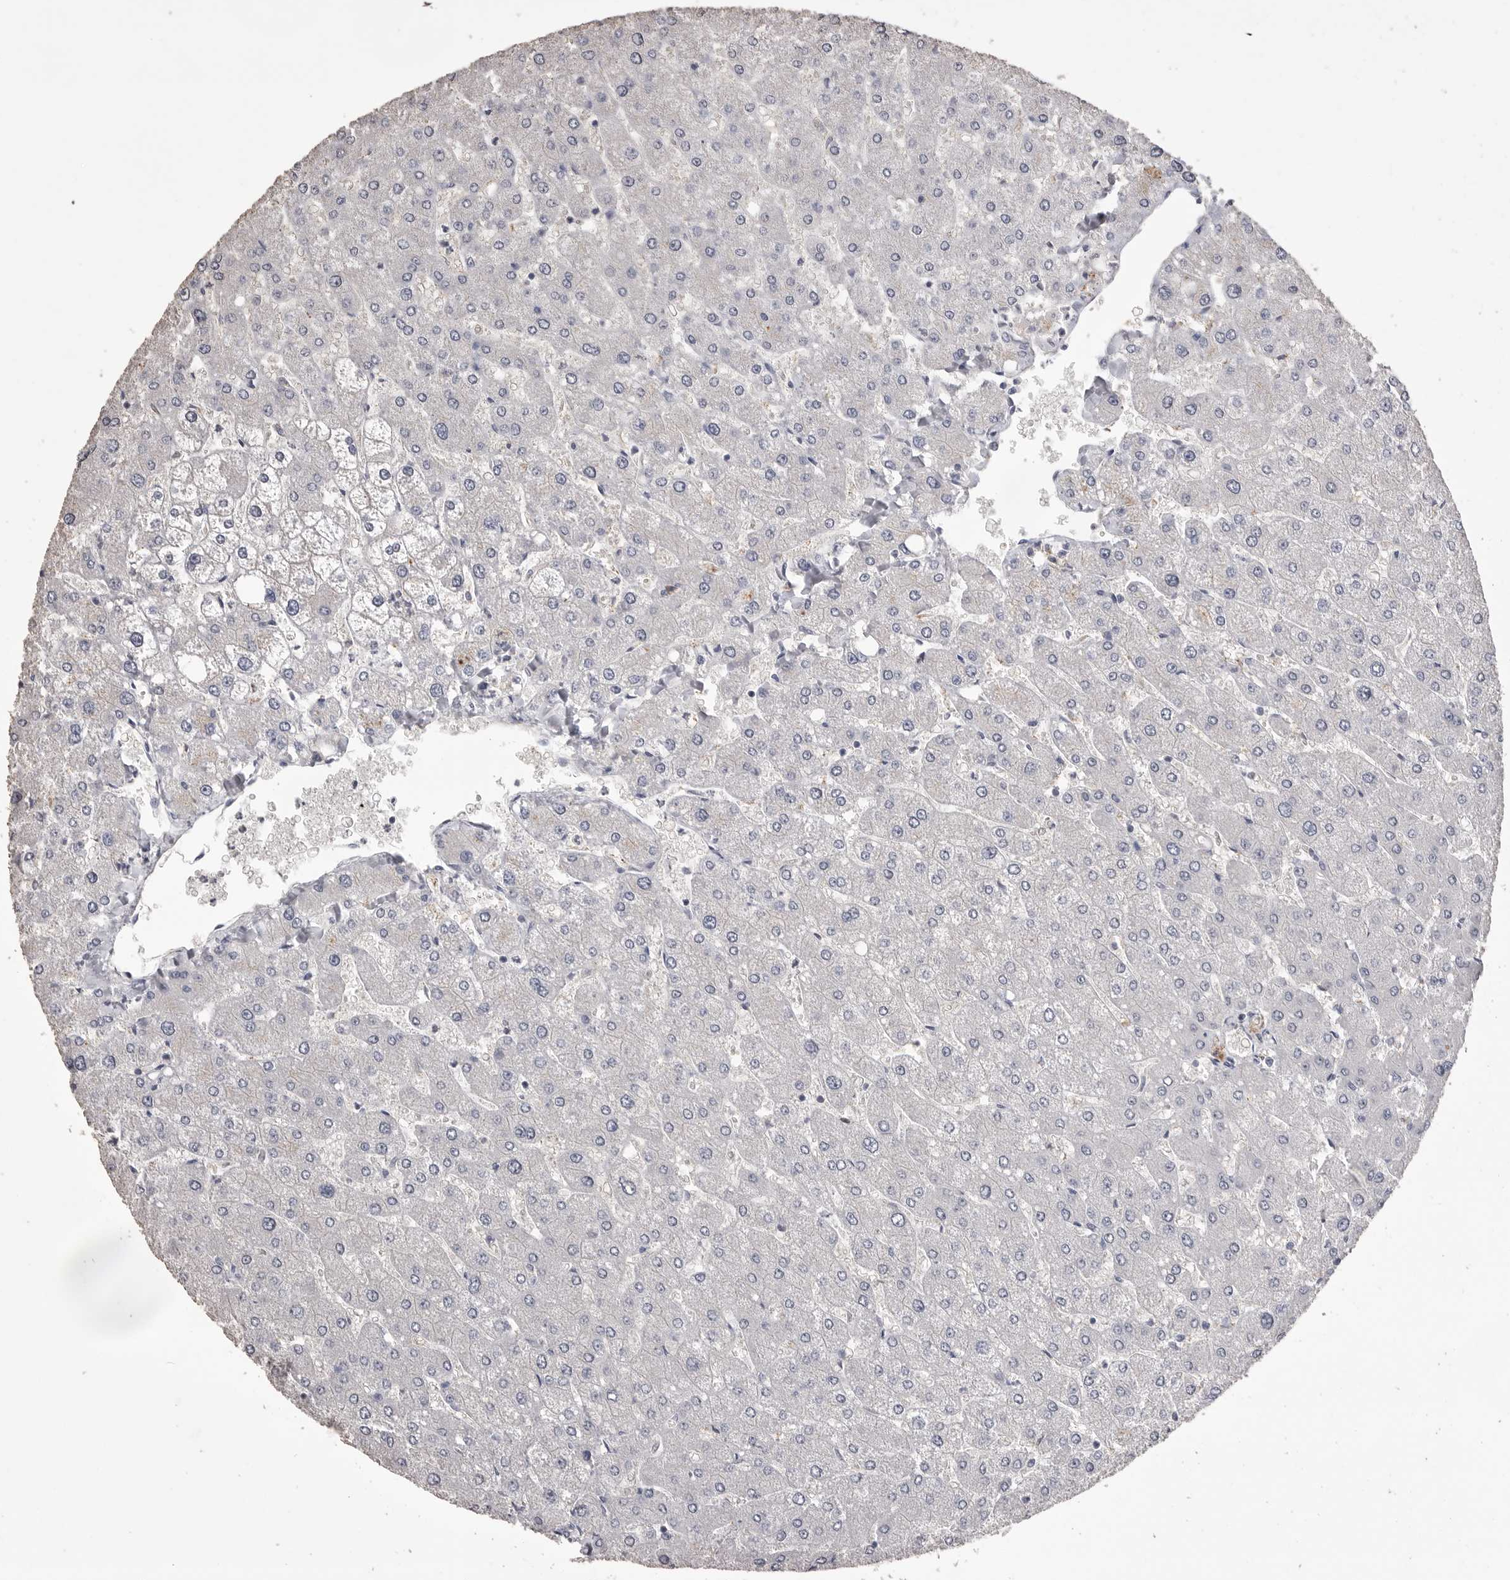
{"staining": {"intensity": "negative", "quantity": "none", "location": "none"}, "tissue": "liver", "cell_type": "Cholangiocytes", "image_type": "normal", "snomed": [{"axis": "morphology", "description": "Normal tissue, NOS"}, {"axis": "topography", "description": "Liver"}], "caption": "DAB (3,3'-diaminobenzidine) immunohistochemical staining of unremarkable human liver shows no significant staining in cholangiocytes.", "gene": "MMP7", "patient": {"sex": "male", "age": 55}}